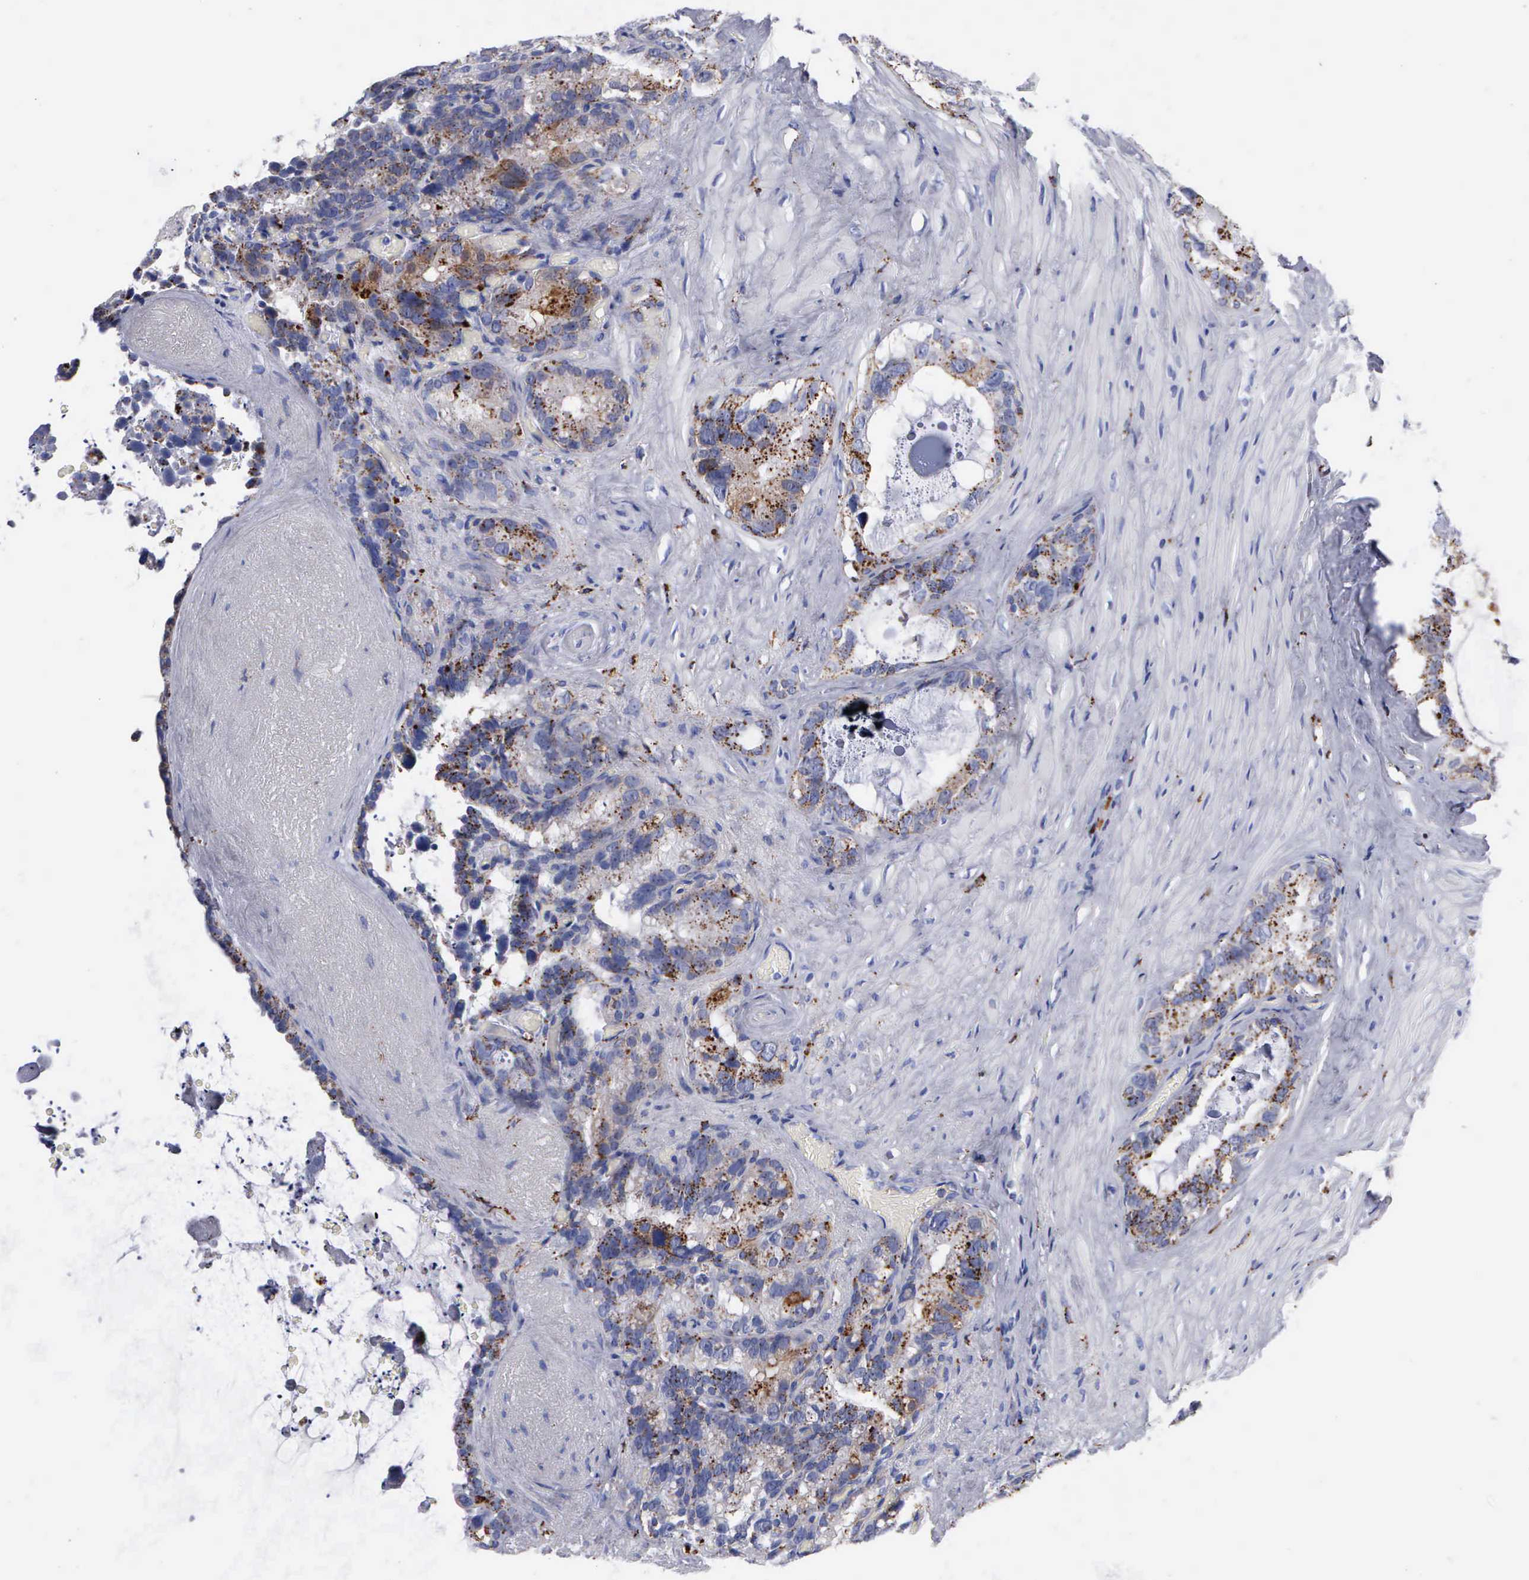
{"staining": {"intensity": "weak", "quantity": "25%-75%", "location": "cytoplasmic/membranous"}, "tissue": "seminal vesicle", "cell_type": "Glandular cells", "image_type": "normal", "snomed": [{"axis": "morphology", "description": "Normal tissue, NOS"}, {"axis": "topography", "description": "Seminal veicle"}], "caption": "IHC micrograph of unremarkable seminal vesicle: seminal vesicle stained using immunohistochemistry (IHC) displays low levels of weak protein expression localized specifically in the cytoplasmic/membranous of glandular cells, appearing as a cytoplasmic/membranous brown color.", "gene": "CTSH", "patient": {"sex": "male", "age": 63}}